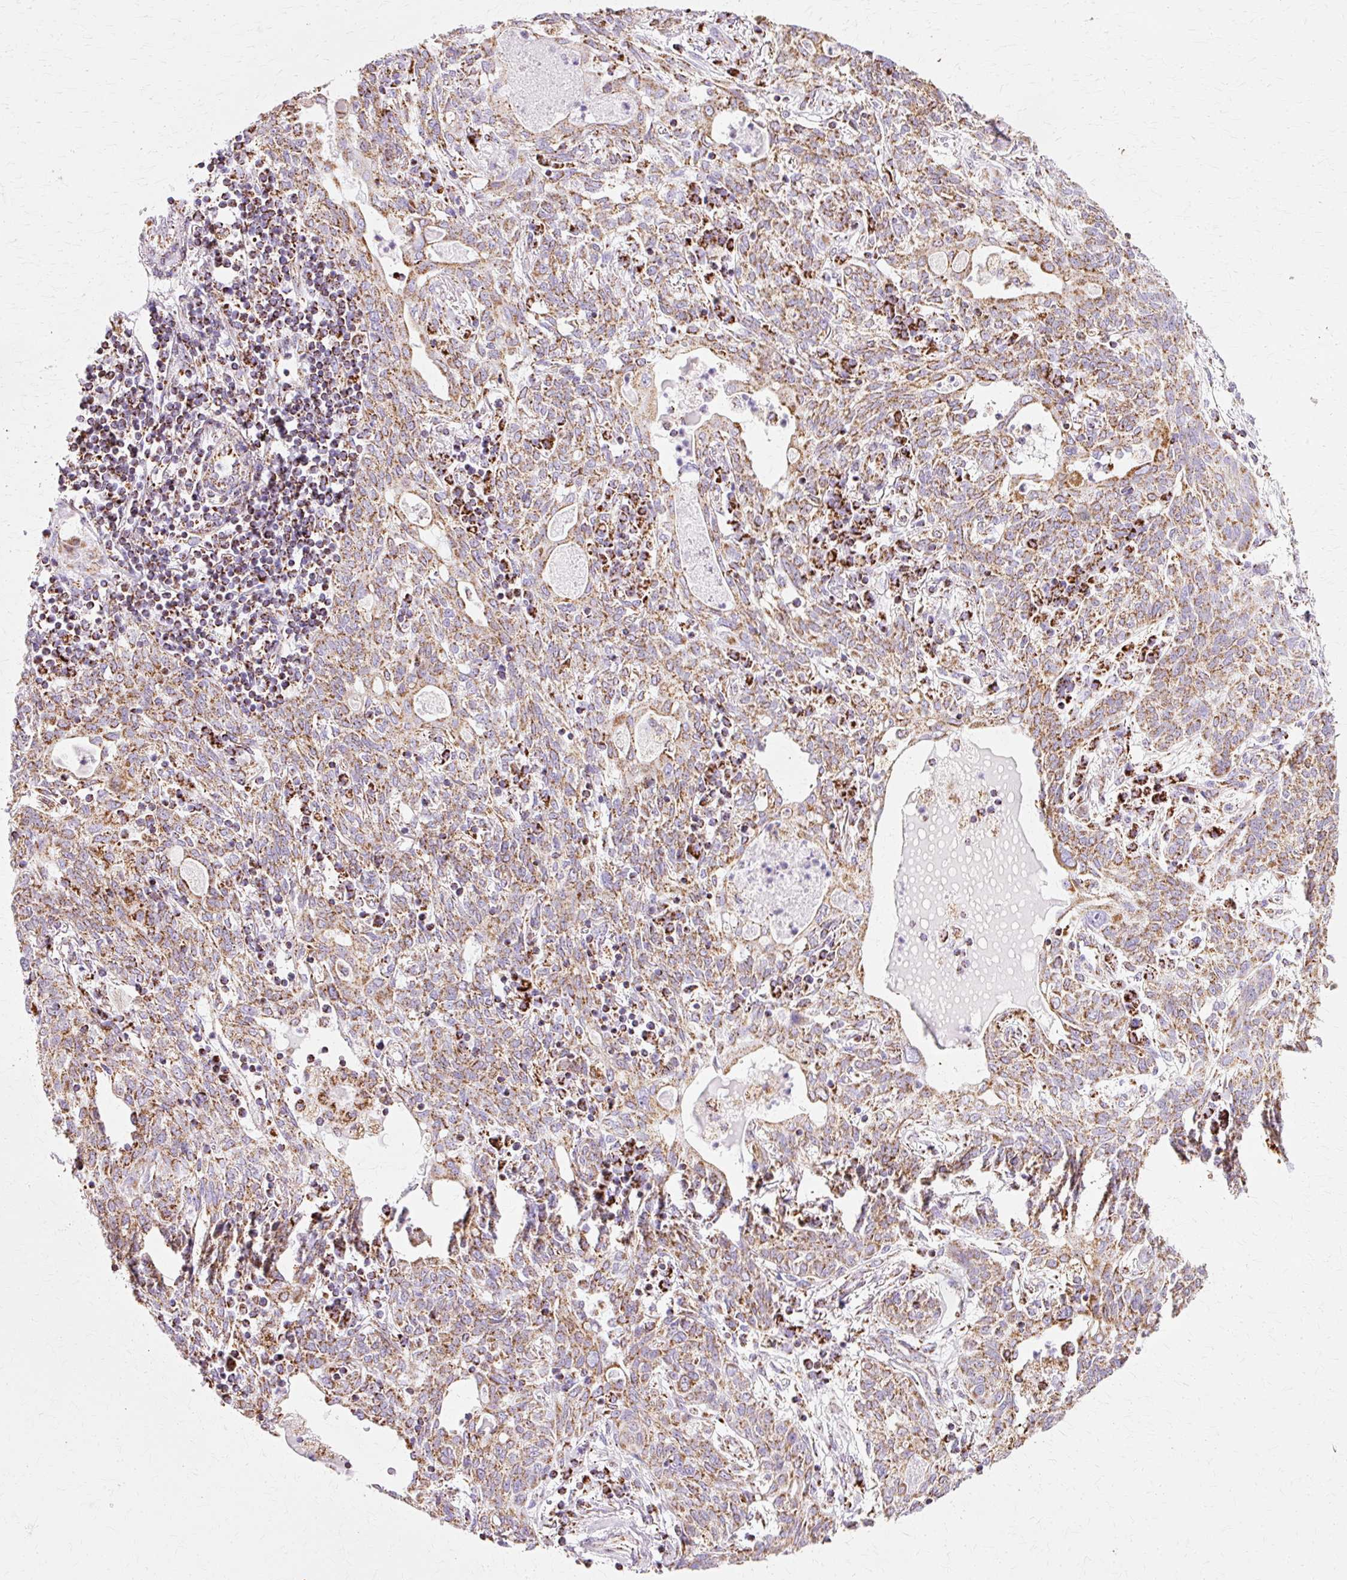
{"staining": {"intensity": "moderate", "quantity": ">75%", "location": "cytoplasmic/membranous"}, "tissue": "lung cancer", "cell_type": "Tumor cells", "image_type": "cancer", "snomed": [{"axis": "morphology", "description": "Squamous cell carcinoma, NOS"}, {"axis": "topography", "description": "Lung"}], "caption": "The histopathology image exhibits immunohistochemical staining of lung squamous cell carcinoma. There is moderate cytoplasmic/membranous positivity is seen in approximately >75% of tumor cells.", "gene": "ATP5PO", "patient": {"sex": "female", "age": 70}}